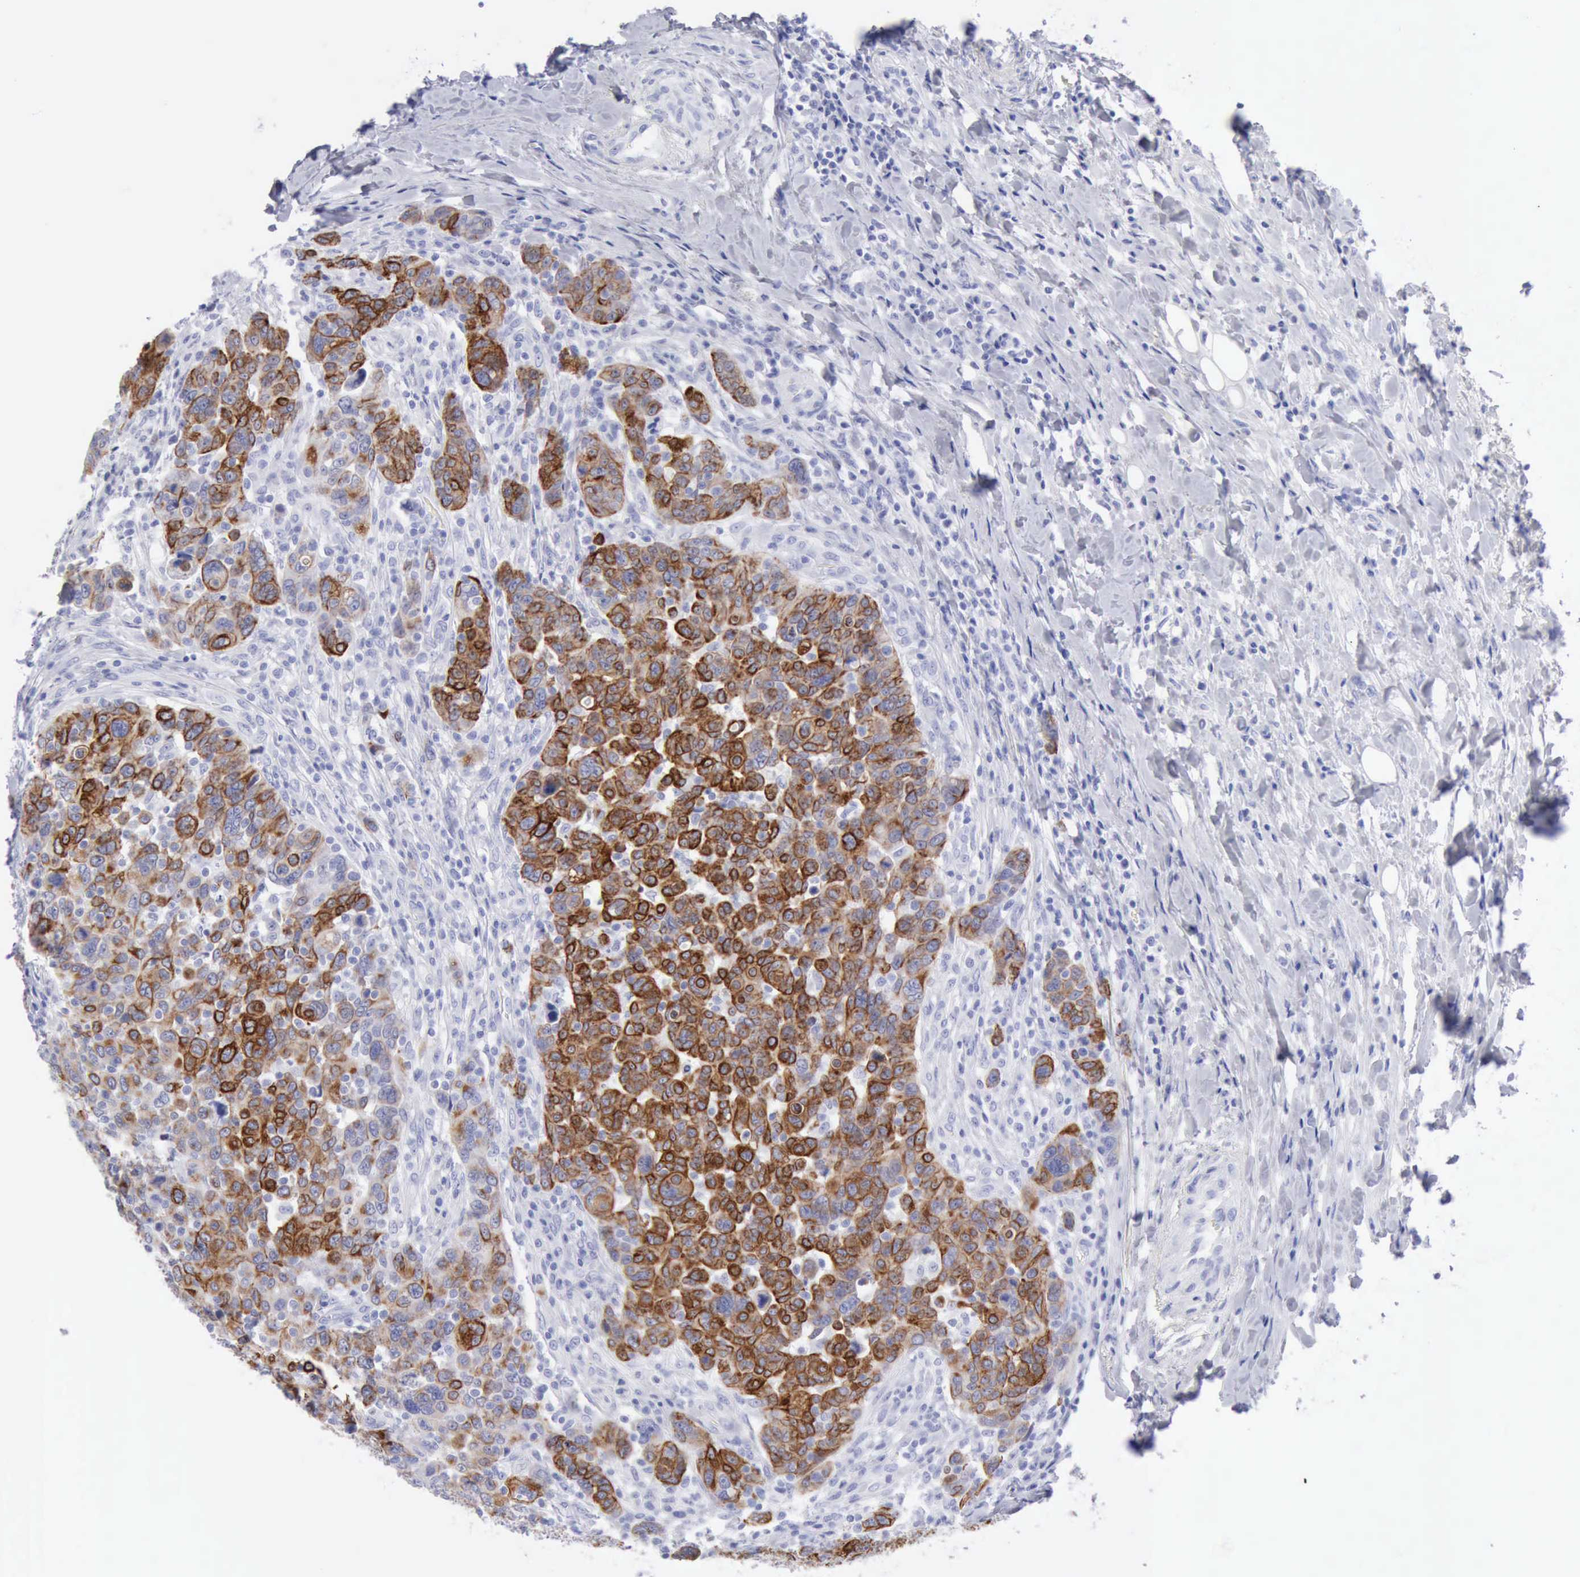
{"staining": {"intensity": "moderate", "quantity": "25%-75%", "location": "cytoplasmic/membranous"}, "tissue": "breast cancer", "cell_type": "Tumor cells", "image_type": "cancer", "snomed": [{"axis": "morphology", "description": "Duct carcinoma"}, {"axis": "topography", "description": "Breast"}], "caption": "Breast infiltrating ductal carcinoma stained for a protein reveals moderate cytoplasmic/membranous positivity in tumor cells.", "gene": "KRT5", "patient": {"sex": "female", "age": 37}}